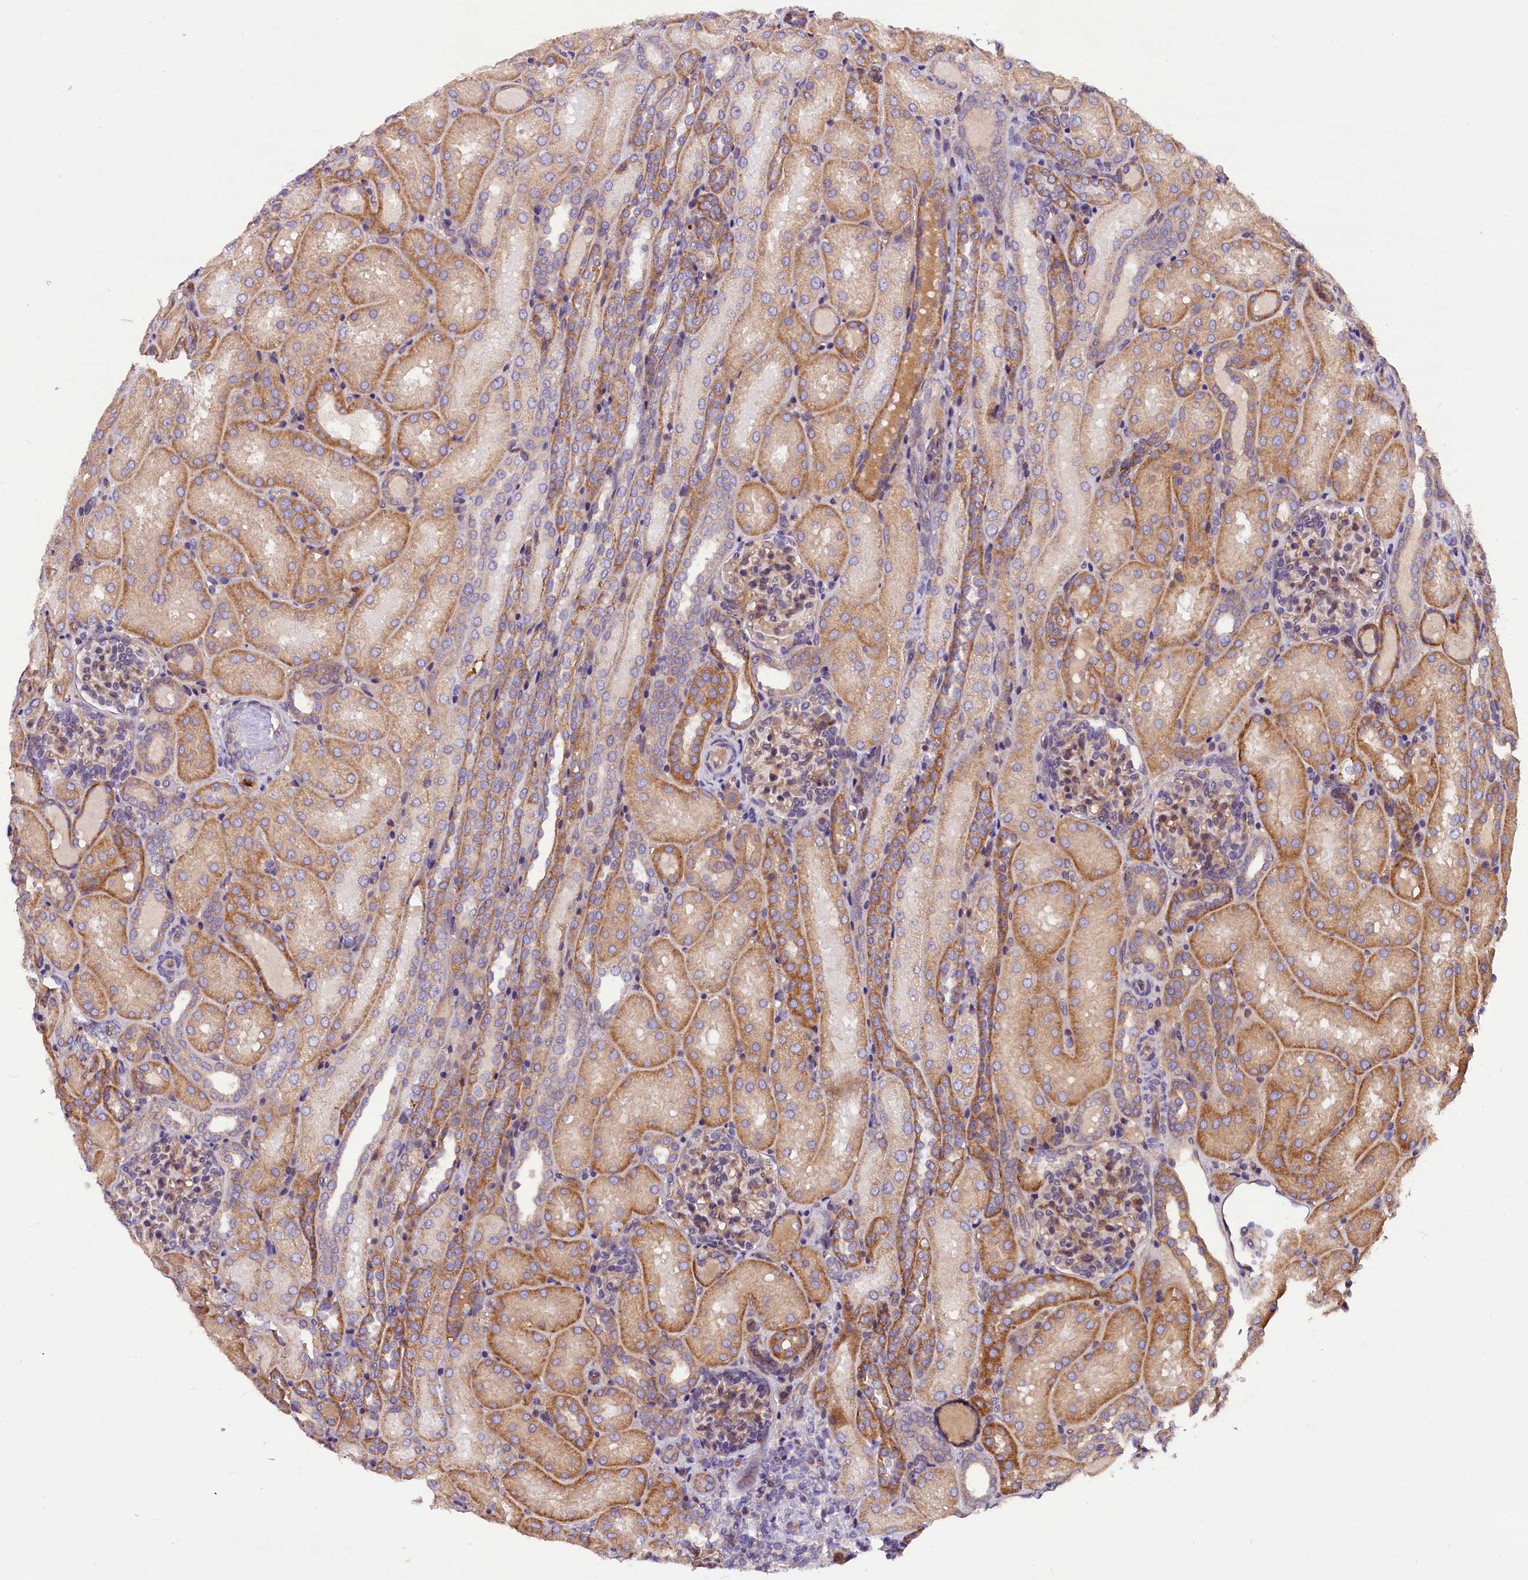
{"staining": {"intensity": "moderate", "quantity": "25%-75%", "location": "cytoplasmic/membranous"}, "tissue": "kidney", "cell_type": "Cells in glomeruli", "image_type": "normal", "snomed": [{"axis": "morphology", "description": "Normal tissue, NOS"}, {"axis": "topography", "description": "Kidney"}], "caption": "Immunohistochemistry (IHC) (DAB) staining of normal human kidney shows moderate cytoplasmic/membranous protein positivity in approximately 25%-75% of cells in glomeruli.", "gene": "ERMARD", "patient": {"sex": "male", "age": 1}}